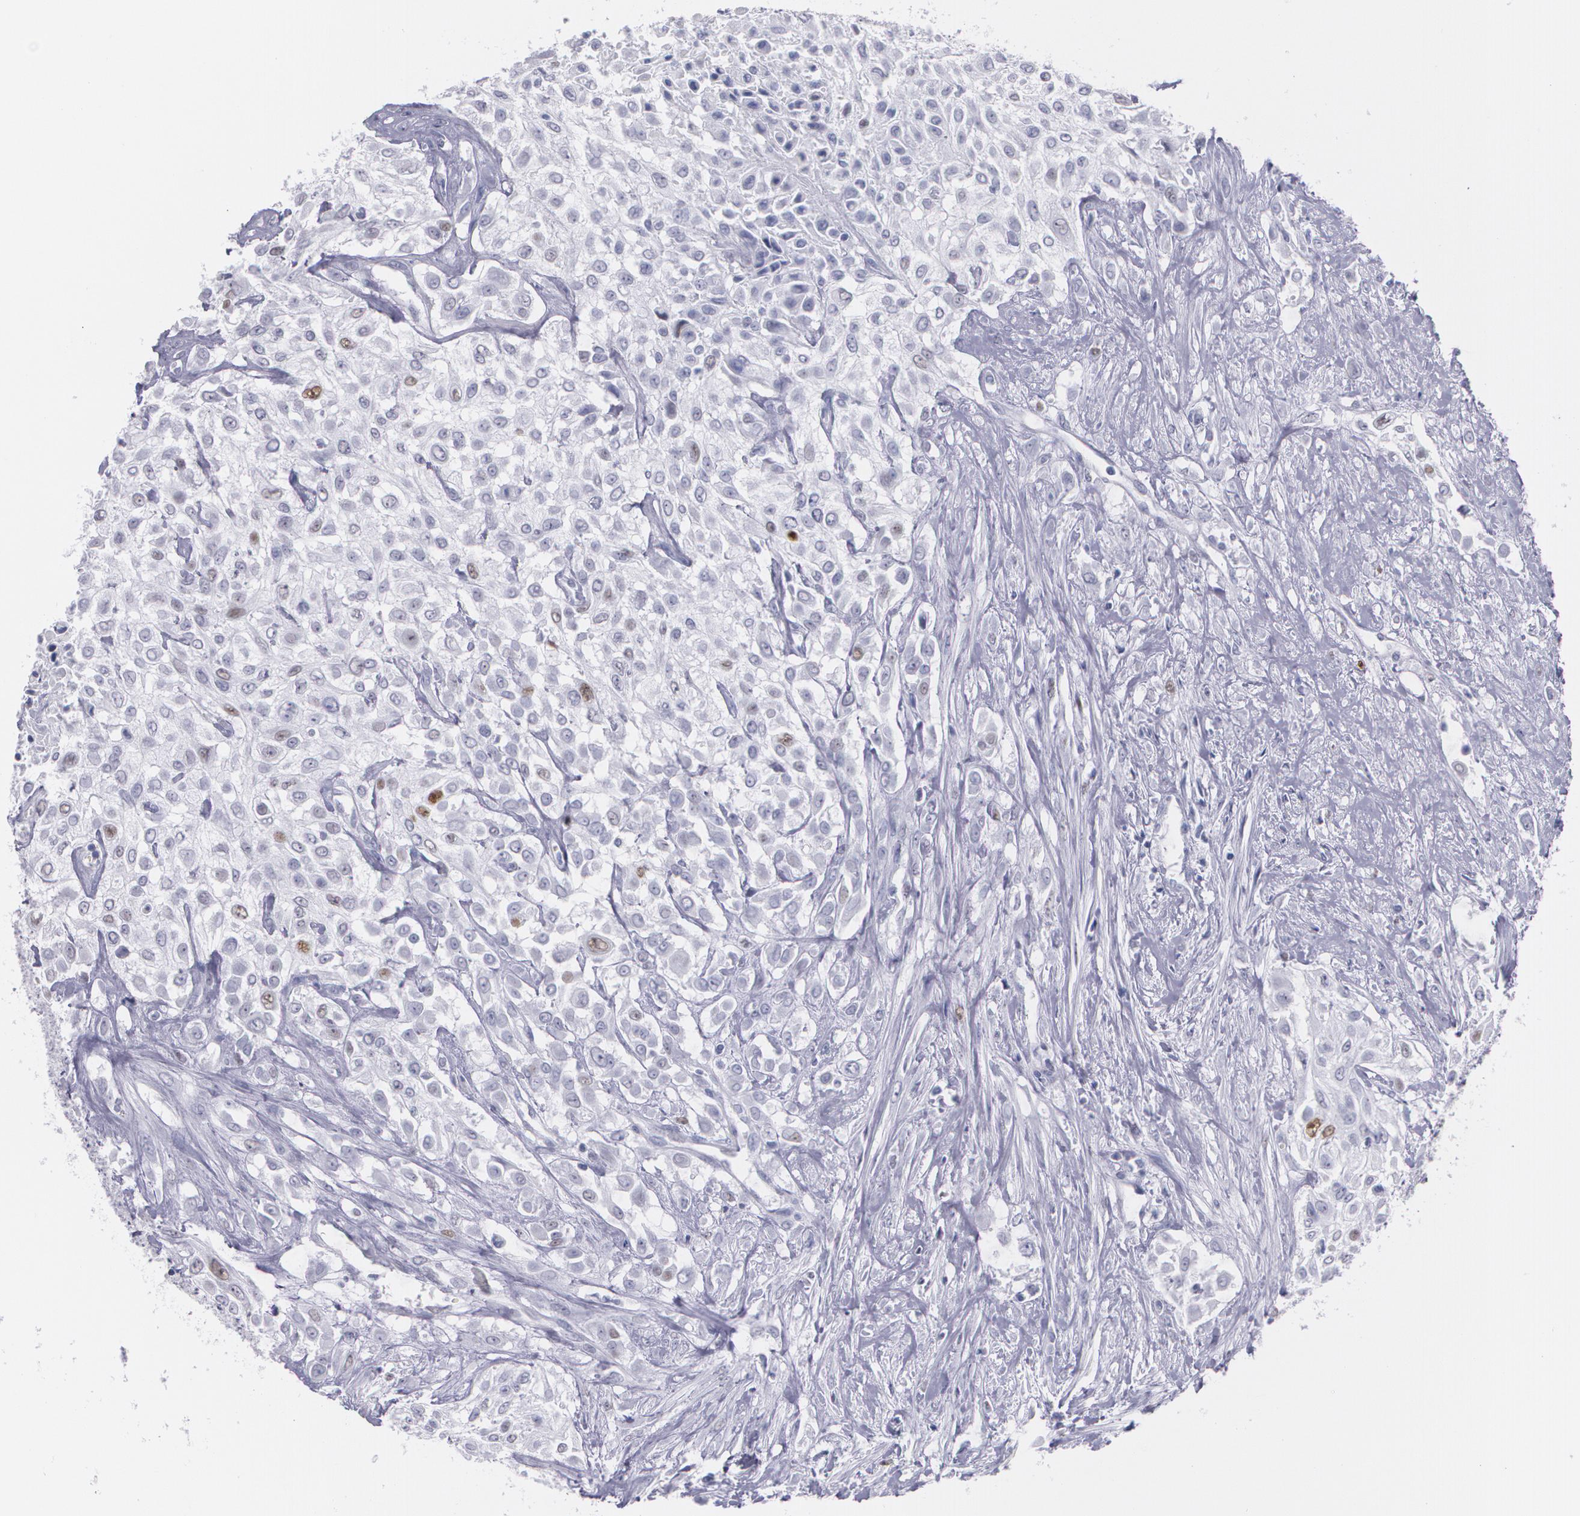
{"staining": {"intensity": "moderate", "quantity": "<25%", "location": "nuclear"}, "tissue": "urothelial cancer", "cell_type": "Tumor cells", "image_type": "cancer", "snomed": [{"axis": "morphology", "description": "Urothelial carcinoma, High grade"}, {"axis": "topography", "description": "Urinary bladder"}], "caption": "High-power microscopy captured an immunohistochemistry micrograph of urothelial cancer, revealing moderate nuclear expression in about <25% of tumor cells.", "gene": "TP53", "patient": {"sex": "male", "age": 57}}